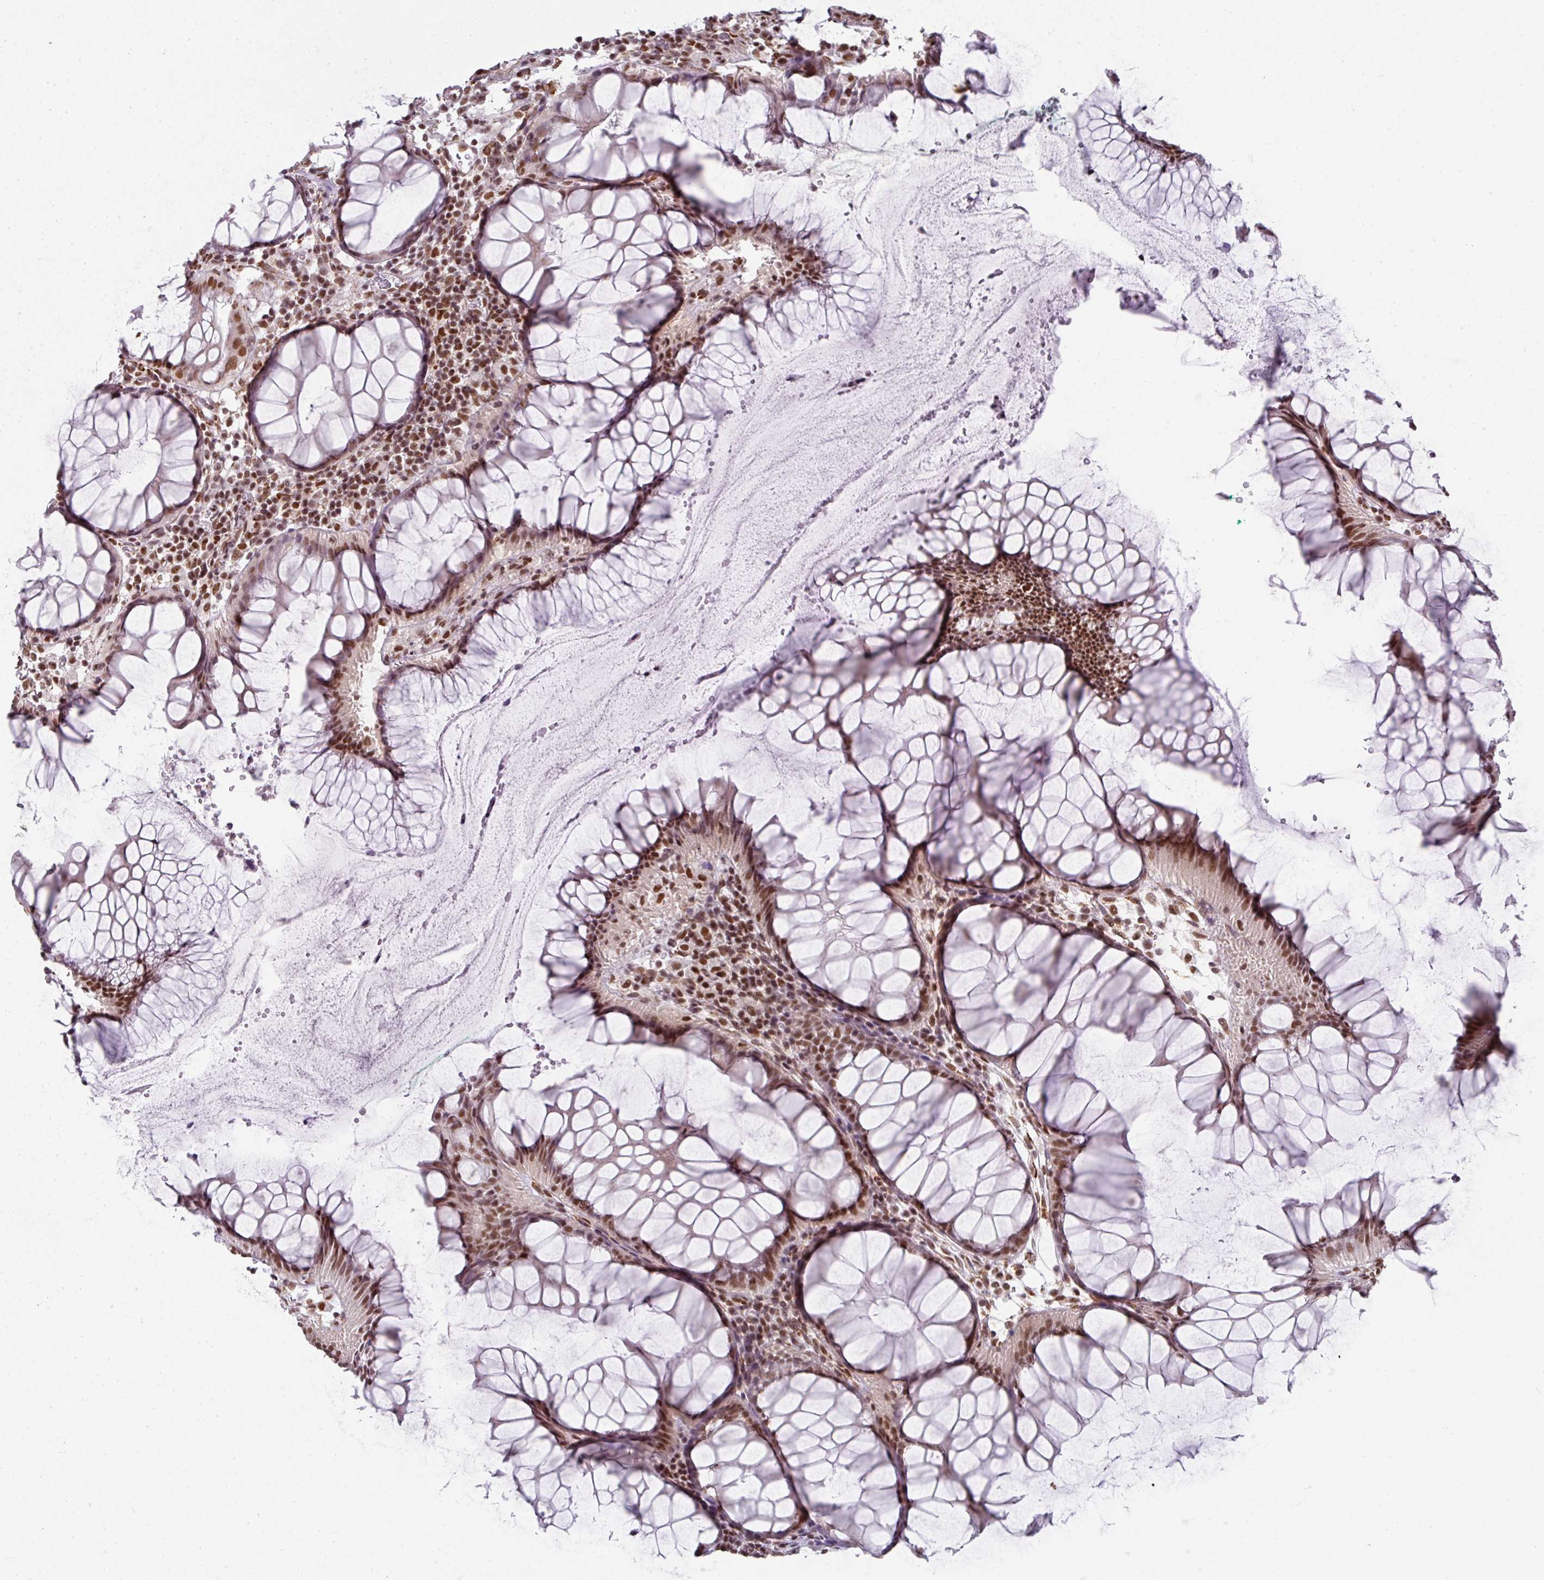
{"staining": {"intensity": "moderate", "quantity": ">75%", "location": "nuclear"}, "tissue": "colorectal cancer", "cell_type": "Tumor cells", "image_type": "cancer", "snomed": [{"axis": "morphology", "description": "Adenocarcinoma, NOS"}, {"axis": "topography", "description": "Rectum"}], "caption": "Colorectal adenocarcinoma tissue reveals moderate nuclear positivity in about >75% of tumor cells", "gene": "NFYA", "patient": {"sex": "male", "age": 69}}